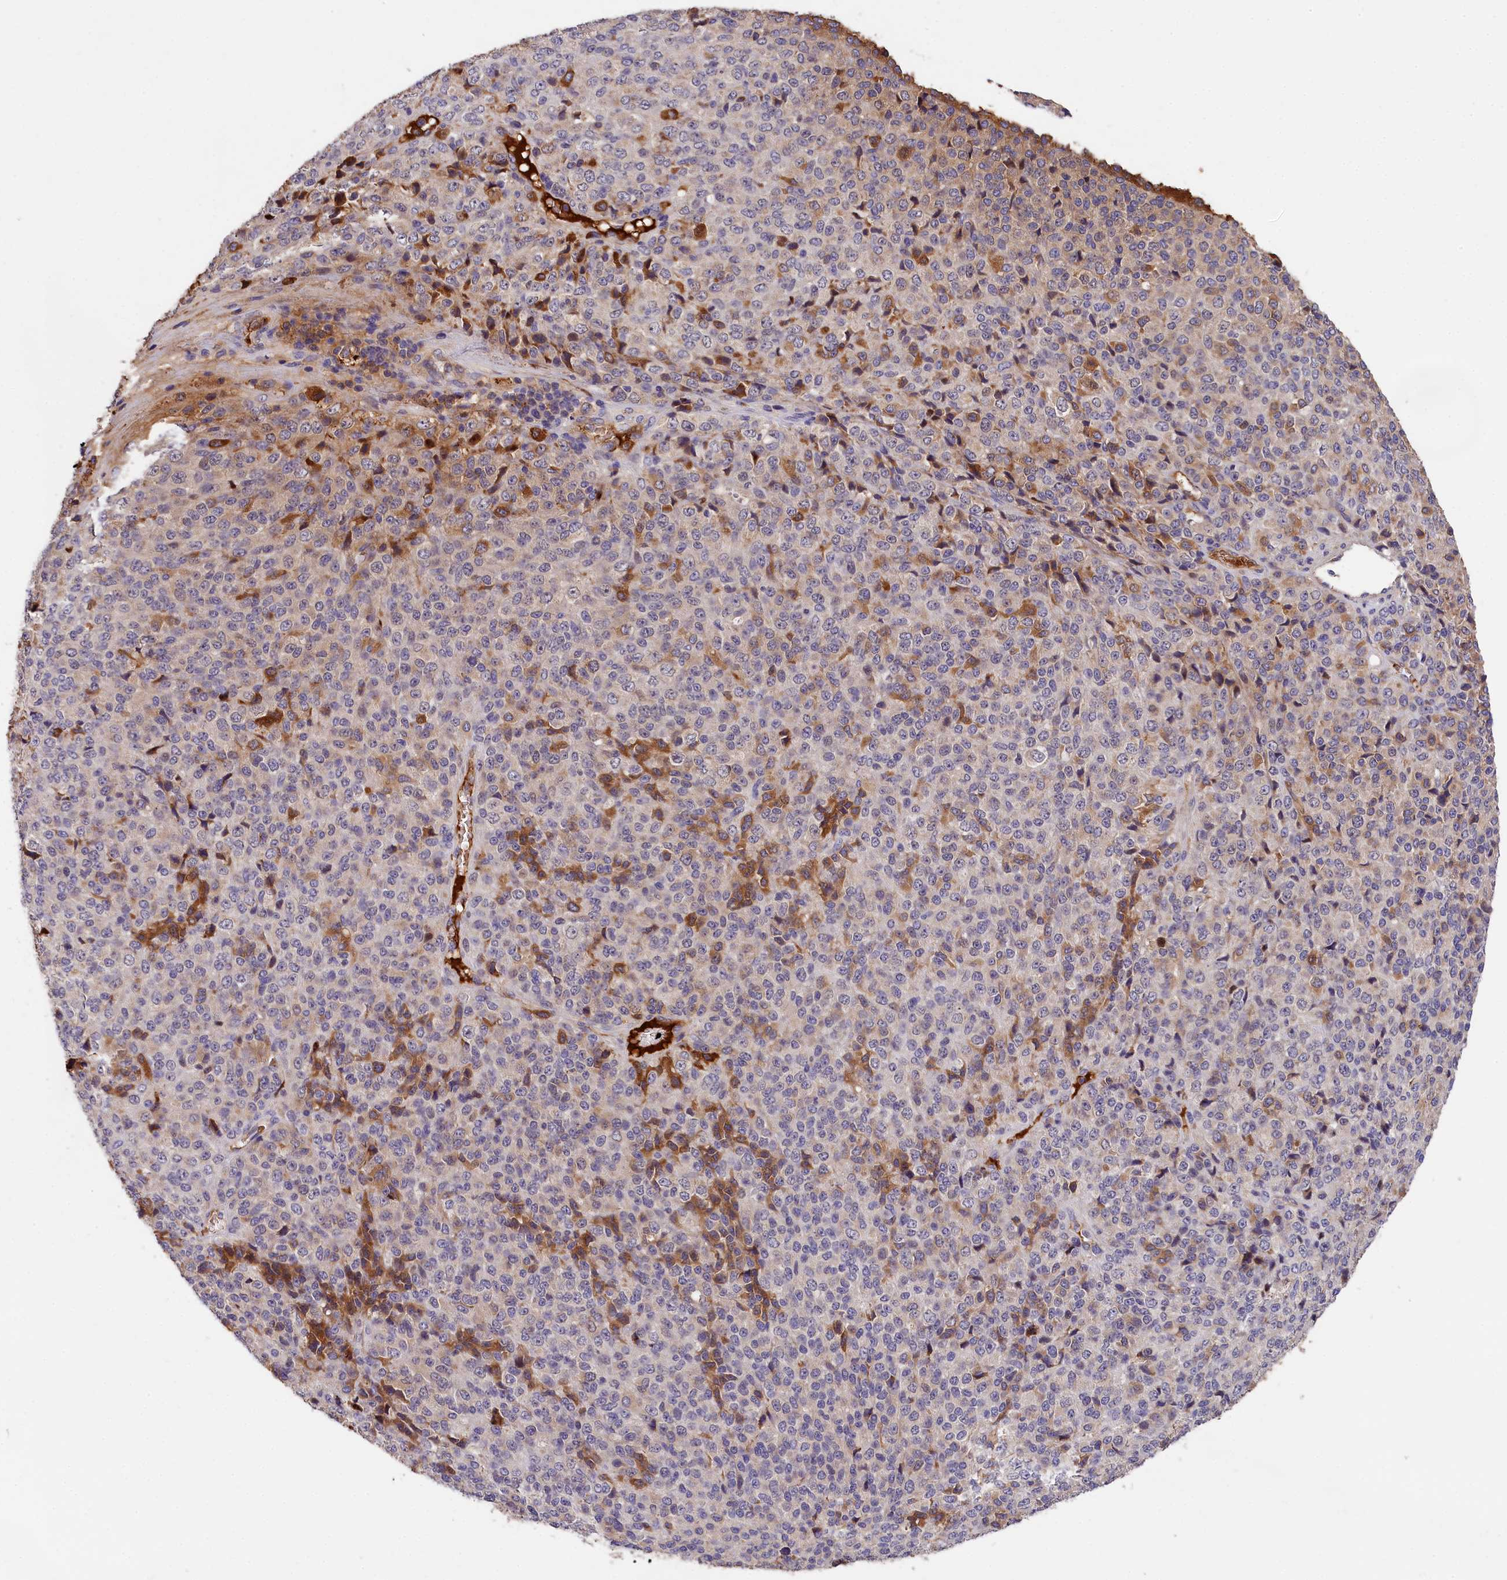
{"staining": {"intensity": "moderate", "quantity": "<25%", "location": "cytoplasmic/membranous"}, "tissue": "melanoma", "cell_type": "Tumor cells", "image_type": "cancer", "snomed": [{"axis": "morphology", "description": "Malignant melanoma, Metastatic site"}, {"axis": "topography", "description": "Brain"}], "caption": "Immunohistochemistry (IHC) image of neoplastic tissue: malignant melanoma (metastatic site) stained using immunohistochemistry (IHC) displays low levels of moderate protein expression localized specifically in the cytoplasmic/membranous of tumor cells, appearing as a cytoplasmic/membranous brown color.", "gene": "PHAF1", "patient": {"sex": "female", "age": 56}}